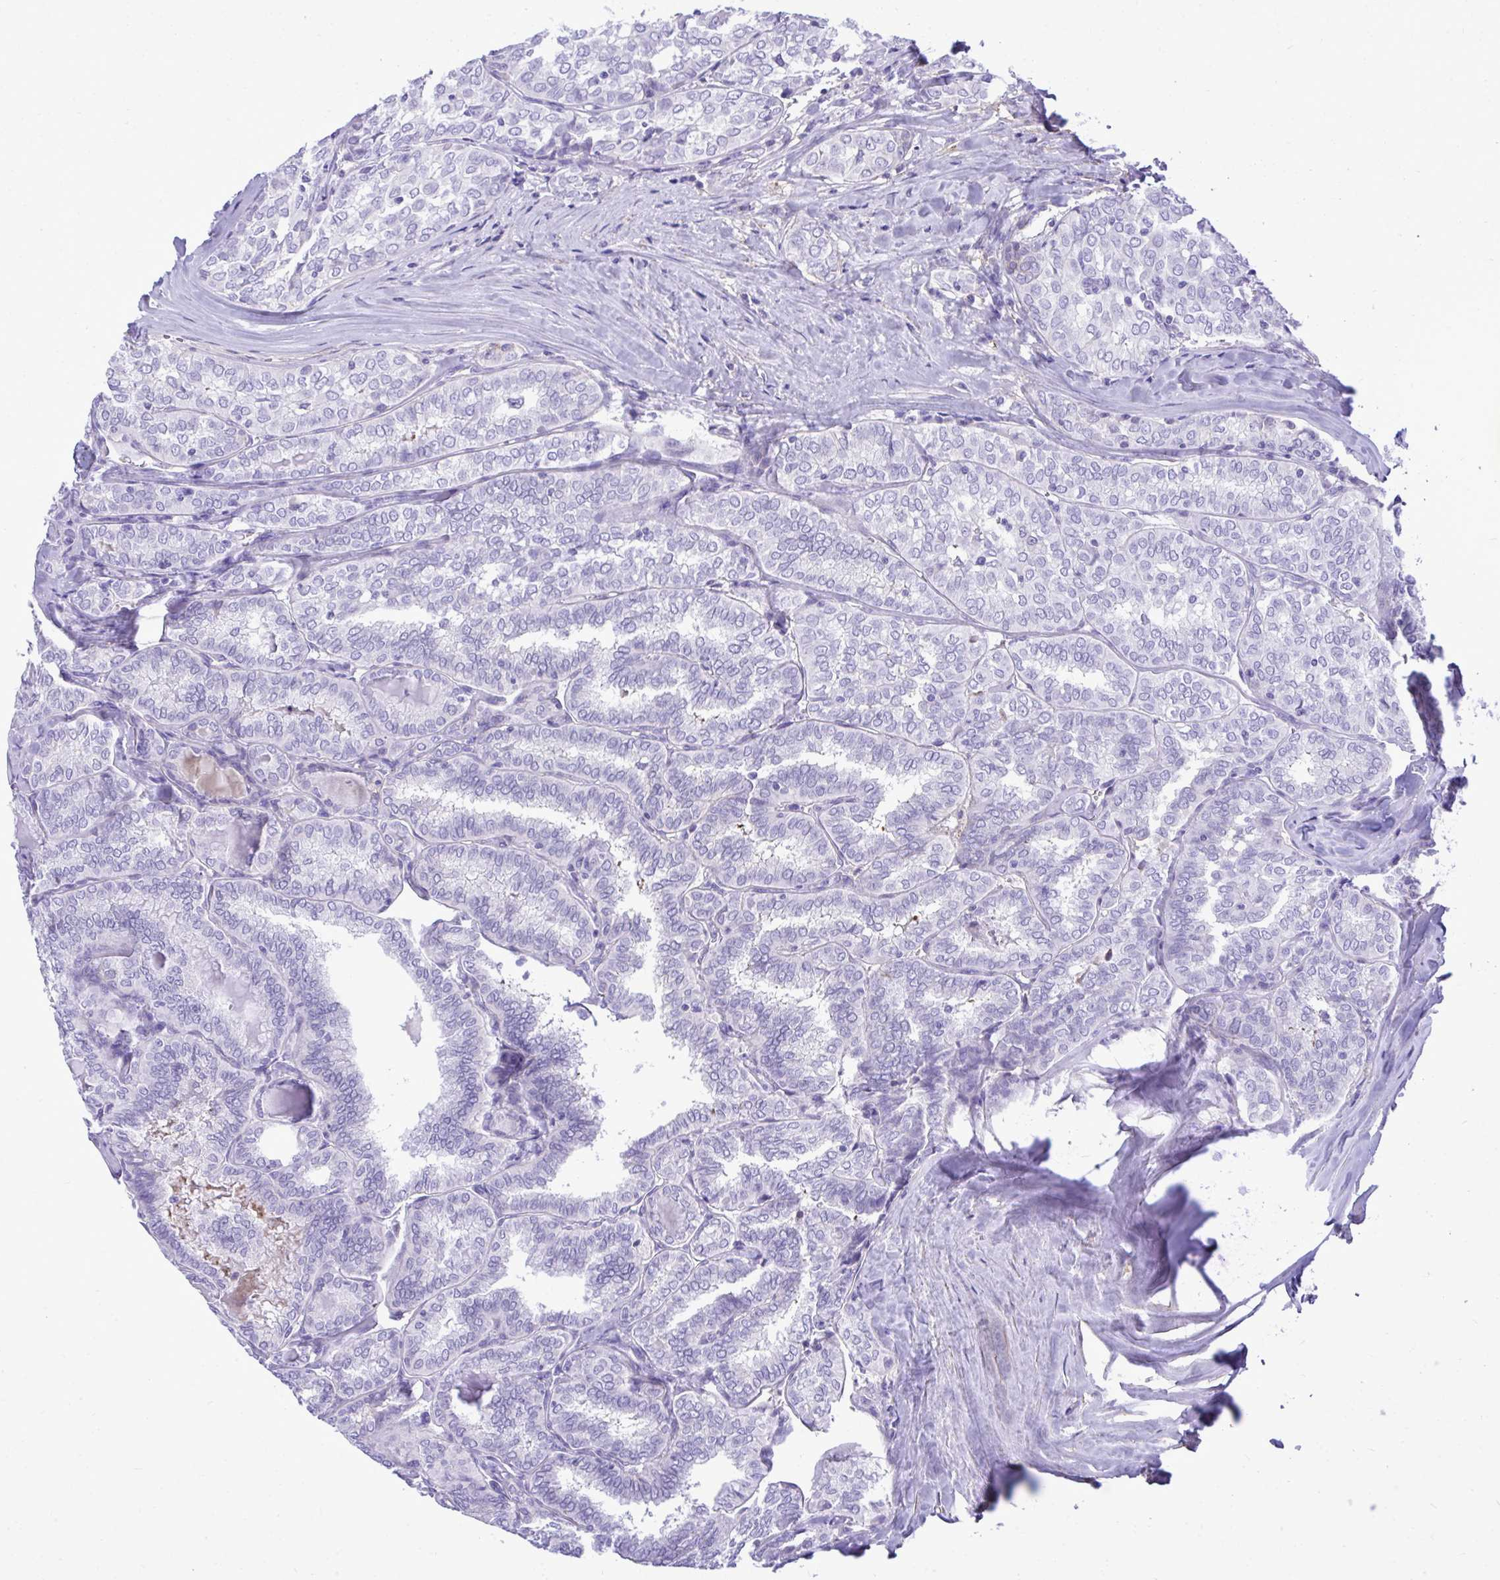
{"staining": {"intensity": "negative", "quantity": "none", "location": "none"}, "tissue": "thyroid cancer", "cell_type": "Tumor cells", "image_type": "cancer", "snomed": [{"axis": "morphology", "description": "Papillary adenocarcinoma, NOS"}, {"axis": "topography", "description": "Thyroid gland"}], "caption": "Immunohistochemistry (IHC) of thyroid cancer (papillary adenocarcinoma) shows no positivity in tumor cells.", "gene": "HRG", "patient": {"sex": "female", "age": 30}}